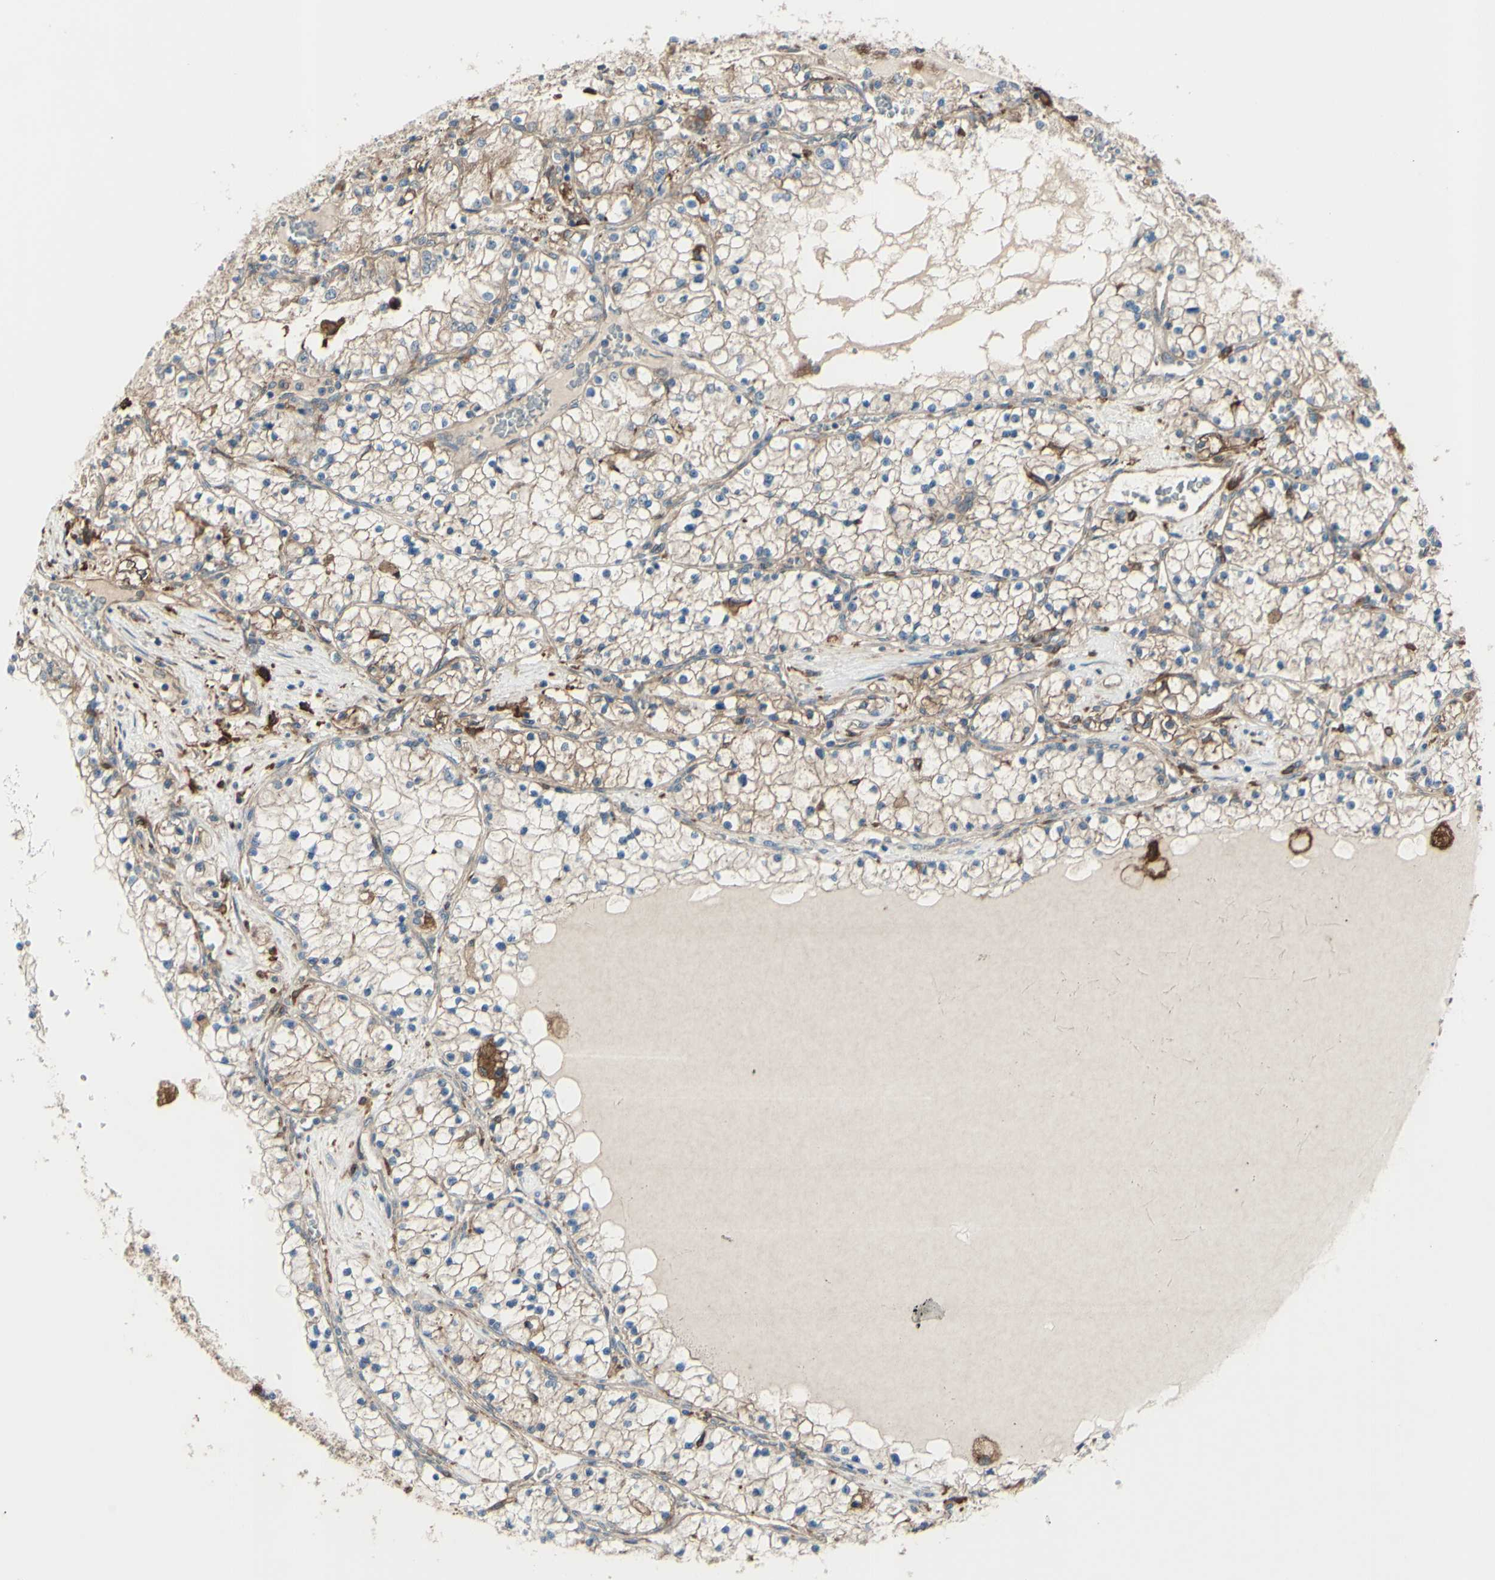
{"staining": {"intensity": "weak", "quantity": "<25%", "location": "cytoplasmic/membranous"}, "tissue": "renal cancer", "cell_type": "Tumor cells", "image_type": "cancer", "snomed": [{"axis": "morphology", "description": "Adenocarcinoma, NOS"}, {"axis": "topography", "description": "Kidney"}], "caption": "DAB (3,3'-diaminobenzidine) immunohistochemical staining of human renal adenocarcinoma exhibits no significant expression in tumor cells.", "gene": "IGSF9B", "patient": {"sex": "male", "age": 68}}